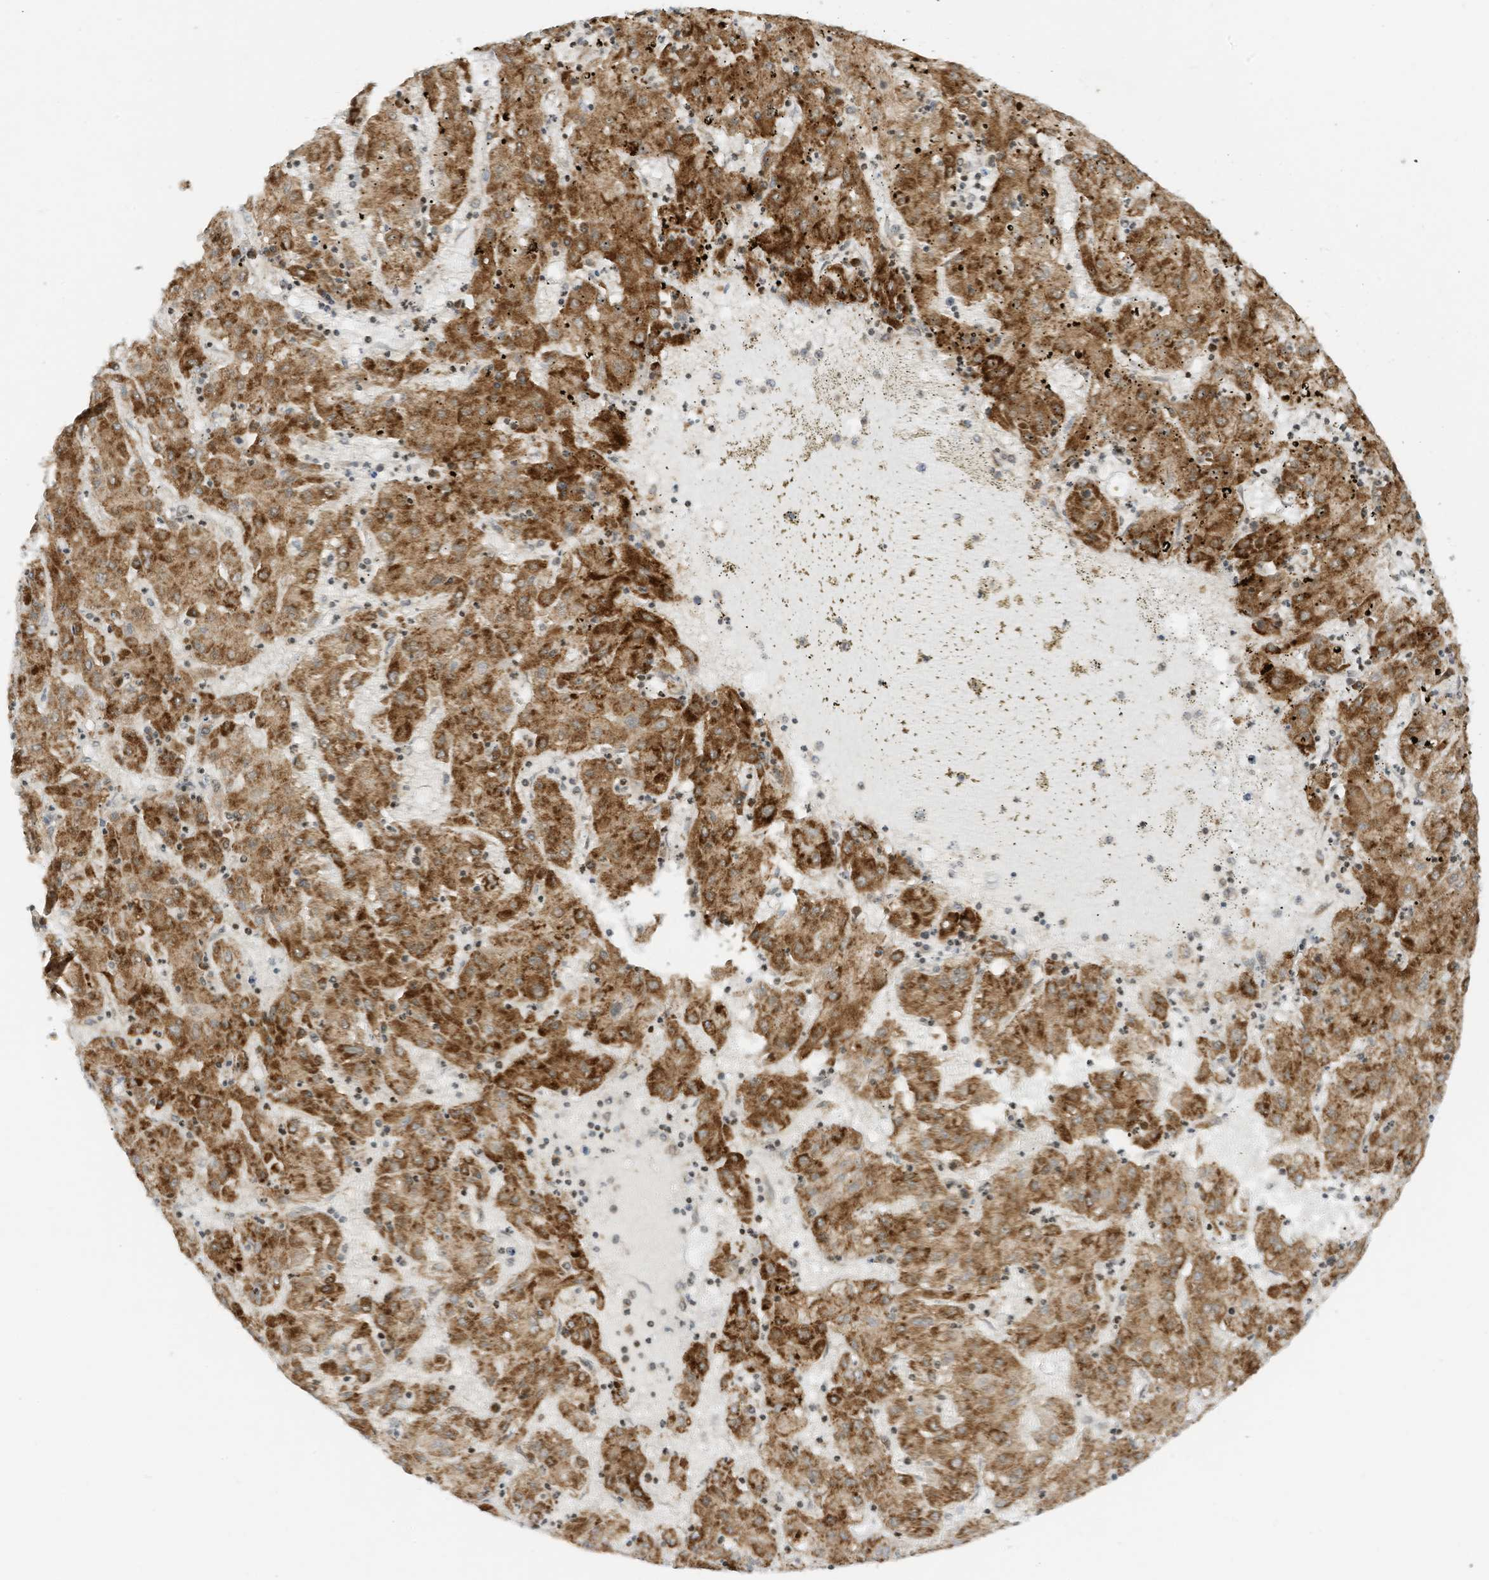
{"staining": {"intensity": "moderate", "quantity": ">75%", "location": "cytoplasmic/membranous"}, "tissue": "liver cancer", "cell_type": "Tumor cells", "image_type": "cancer", "snomed": [{"axis": "morphology", "description": "Carcinoma, Hepatocellular, NOS"}, {"axis": "topography", "description": "Liver"}], "caption": "Protein staining displays moderate cytoplasmic/membranous positivity in approximately >75% of tumor cells in liver hepatocellular carcinoma.", "gene": "EDF1", "patient": {"sex": "male", "age": 72}}